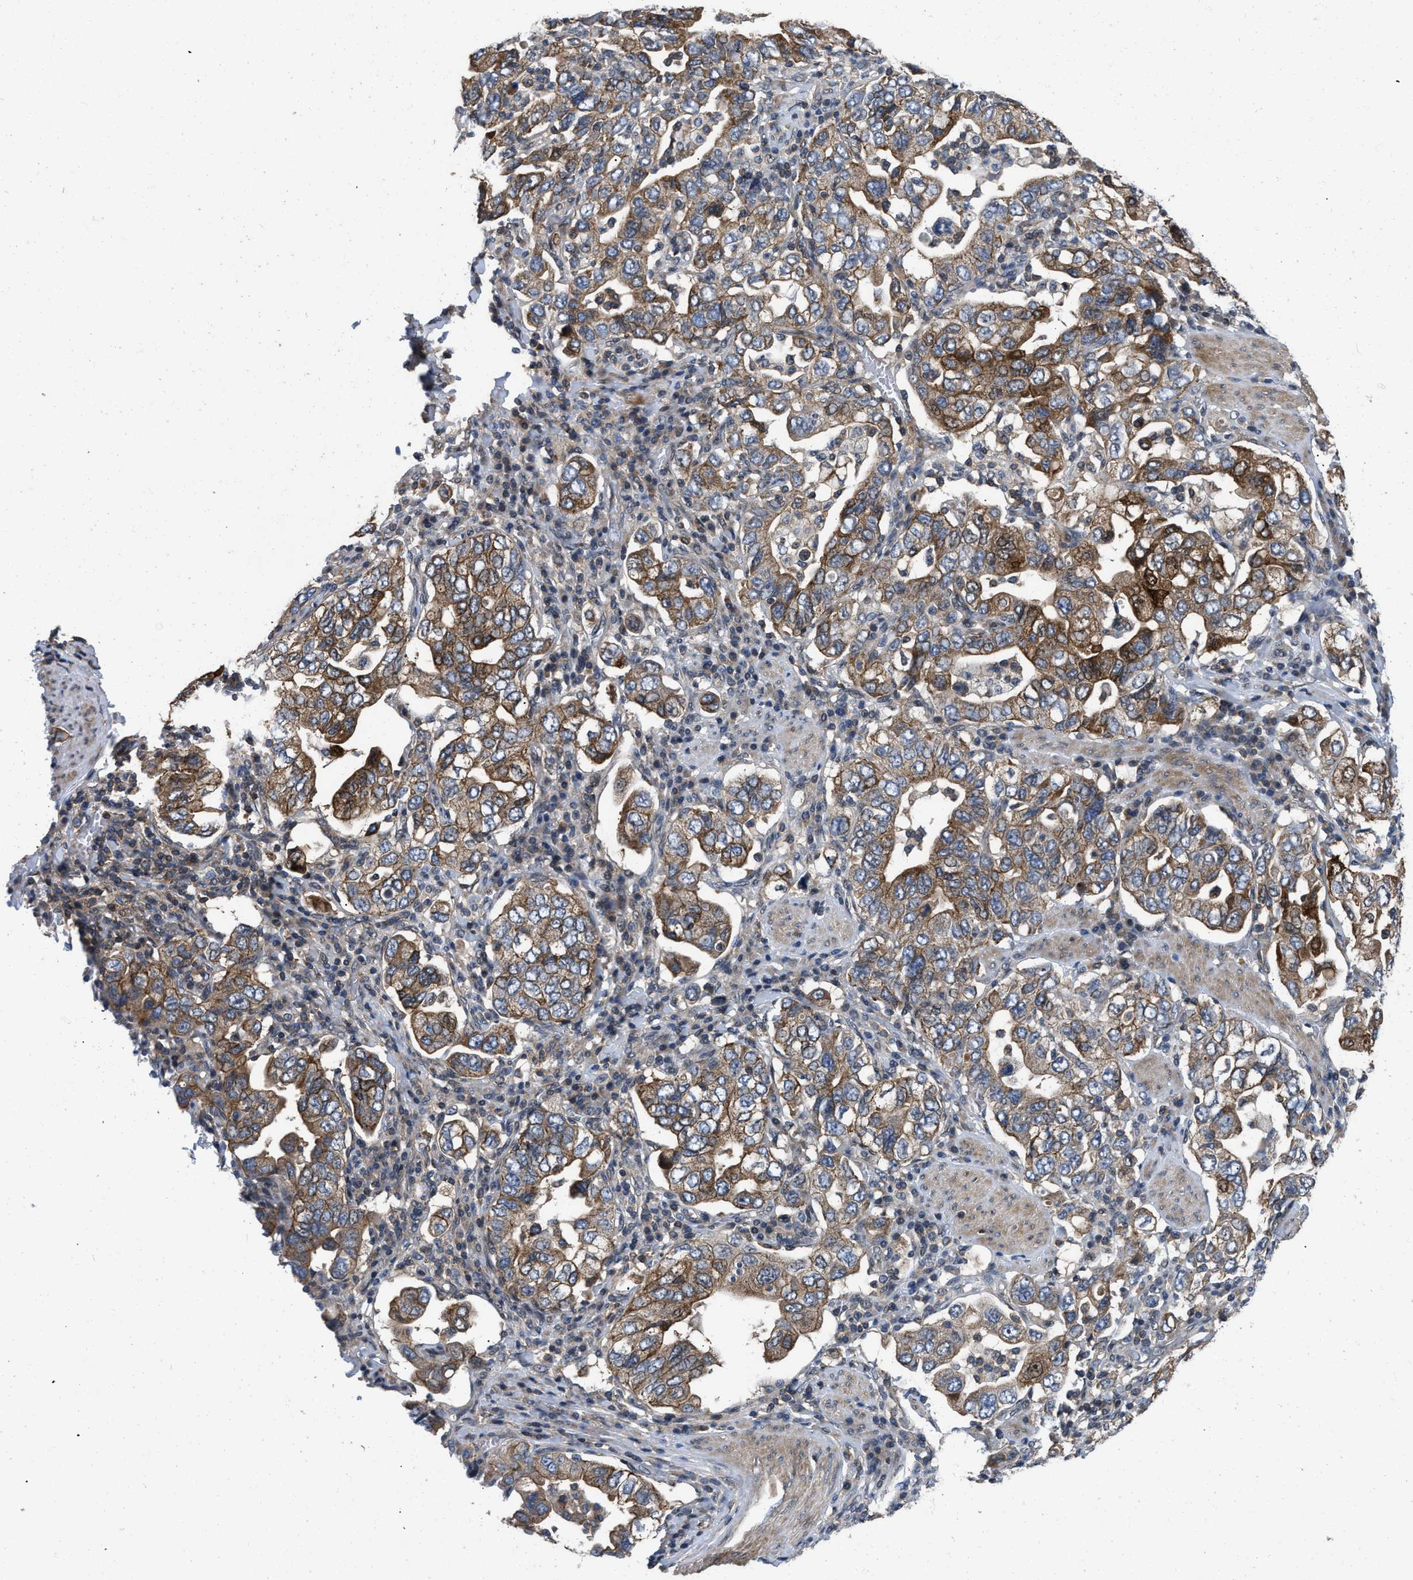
{"staining": {"intensity": "moderate", "quantity": ">75%", "location": "cytoplasmic/membranous"}, "tissue": "stomach cancer", "cell_type": "Tumor cells", "image_type": "cancer", "snomed": [{"axis": "morphology", "description": "Adenocarcinoma, NOS"}, {"axis": "topography", "description": "Stomach, upper"}], "caption": "This micrograph demonstrates IHC staining of human stomach adenocarcinoma, with medium moderate cytoplasmic/membranous staining in approximately >75% of tumor cells.", "gene": "PRDM14", "patient": {"sex": "male", "age": 62}}